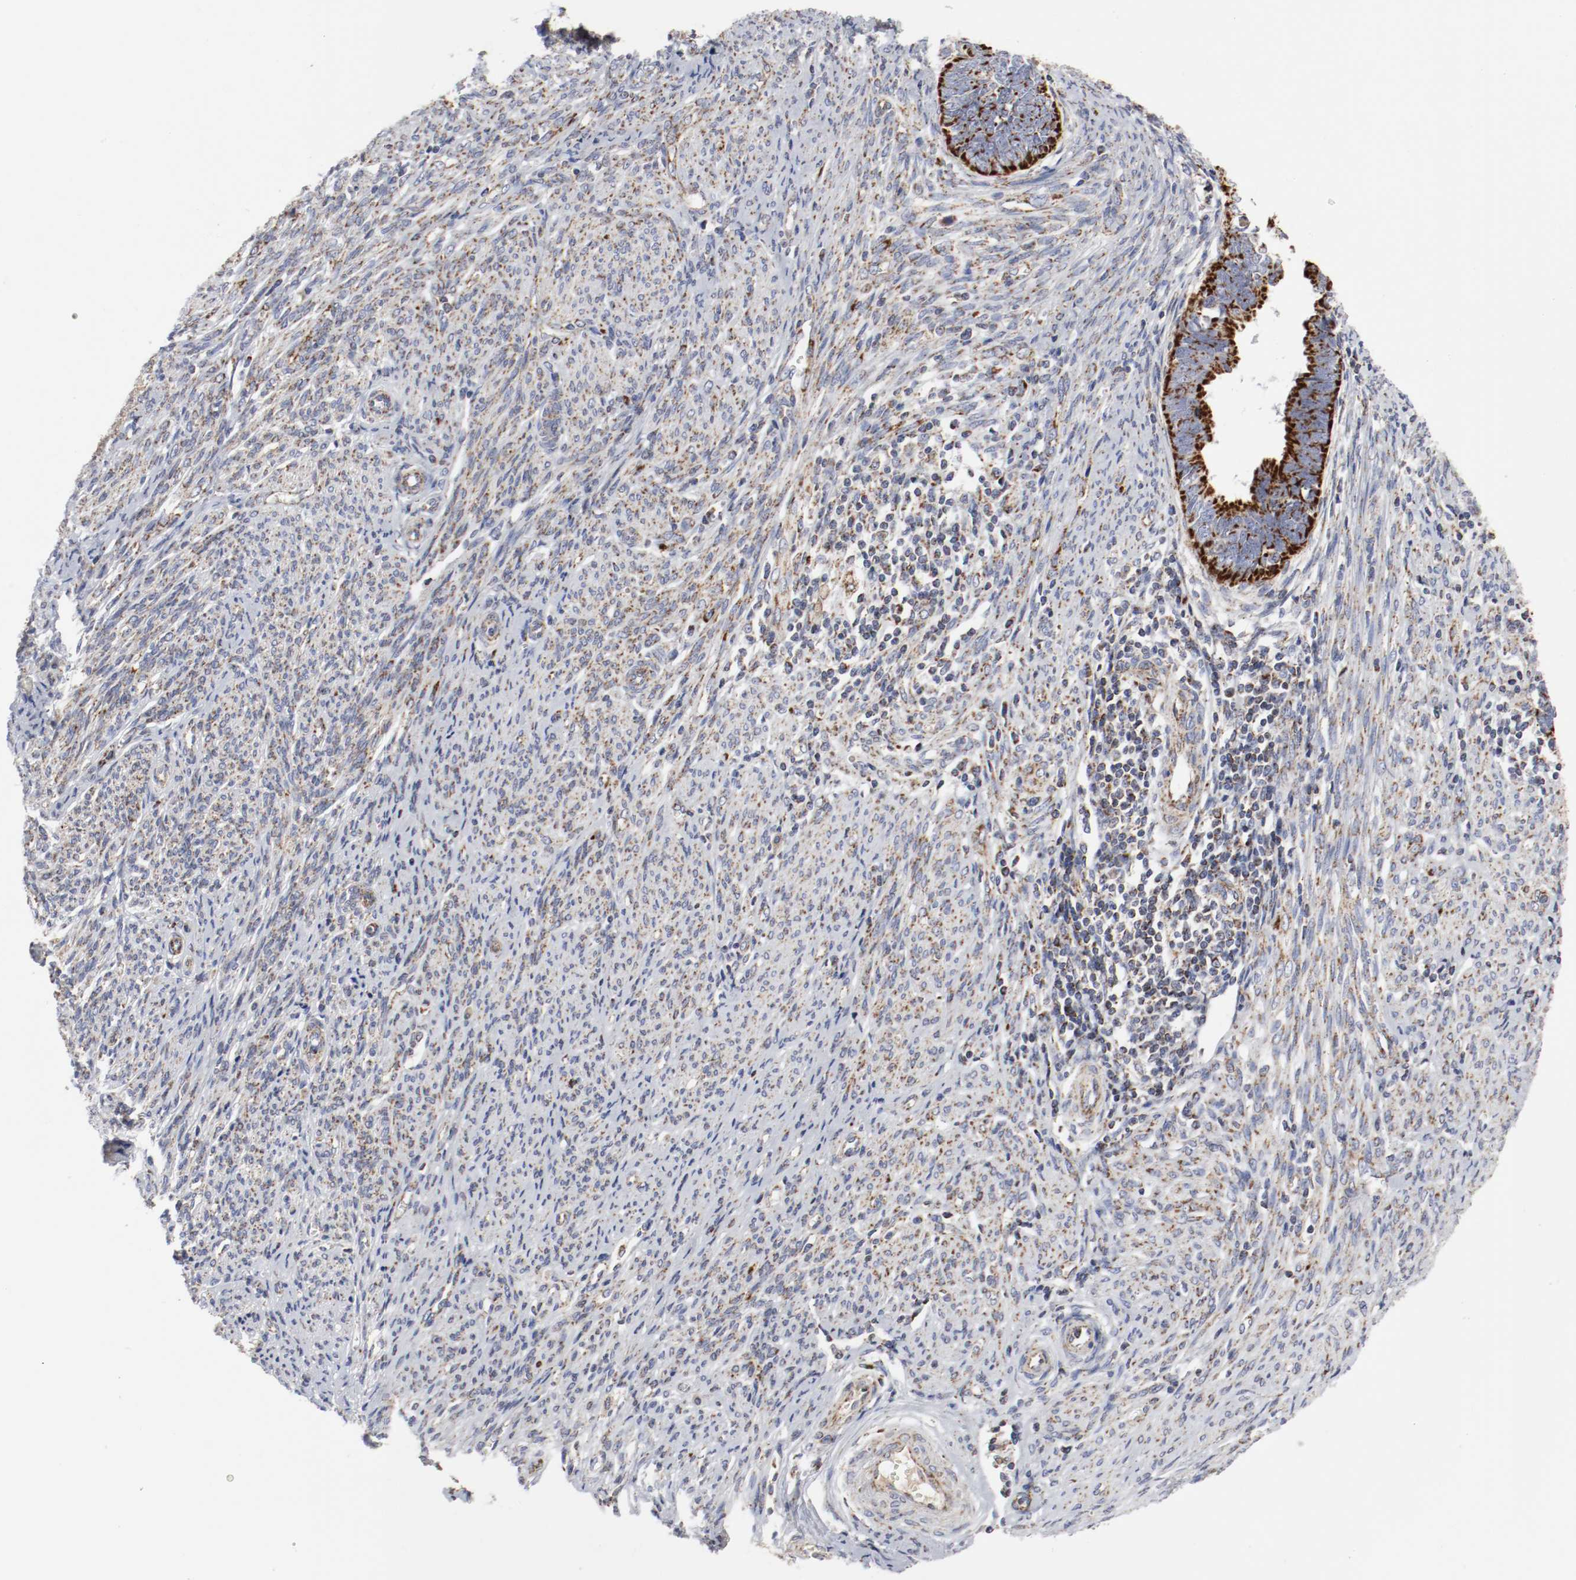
{"staining": {"intensity": "strong", "quantity": ">75%", "location": "cytoplasmic/membranous"}, "tissue": "endometrial cancer", "cell_type": "Tumor cells", "image_type": "cancer", "snomed": [{"axis": "morphology", "description": "Adenocarcinoma, NOS"}, {"axis": "topography", "description": "Endometrium"}], "caption": "Adenocarcinoma (endometrial) stained for a protein (brown) displays strong cytoplasmic/membranous positive staining in approximately >75% of tumor cells.", "gene": "AFG3L2", "patient": {"sex": "female", "age": 75}}